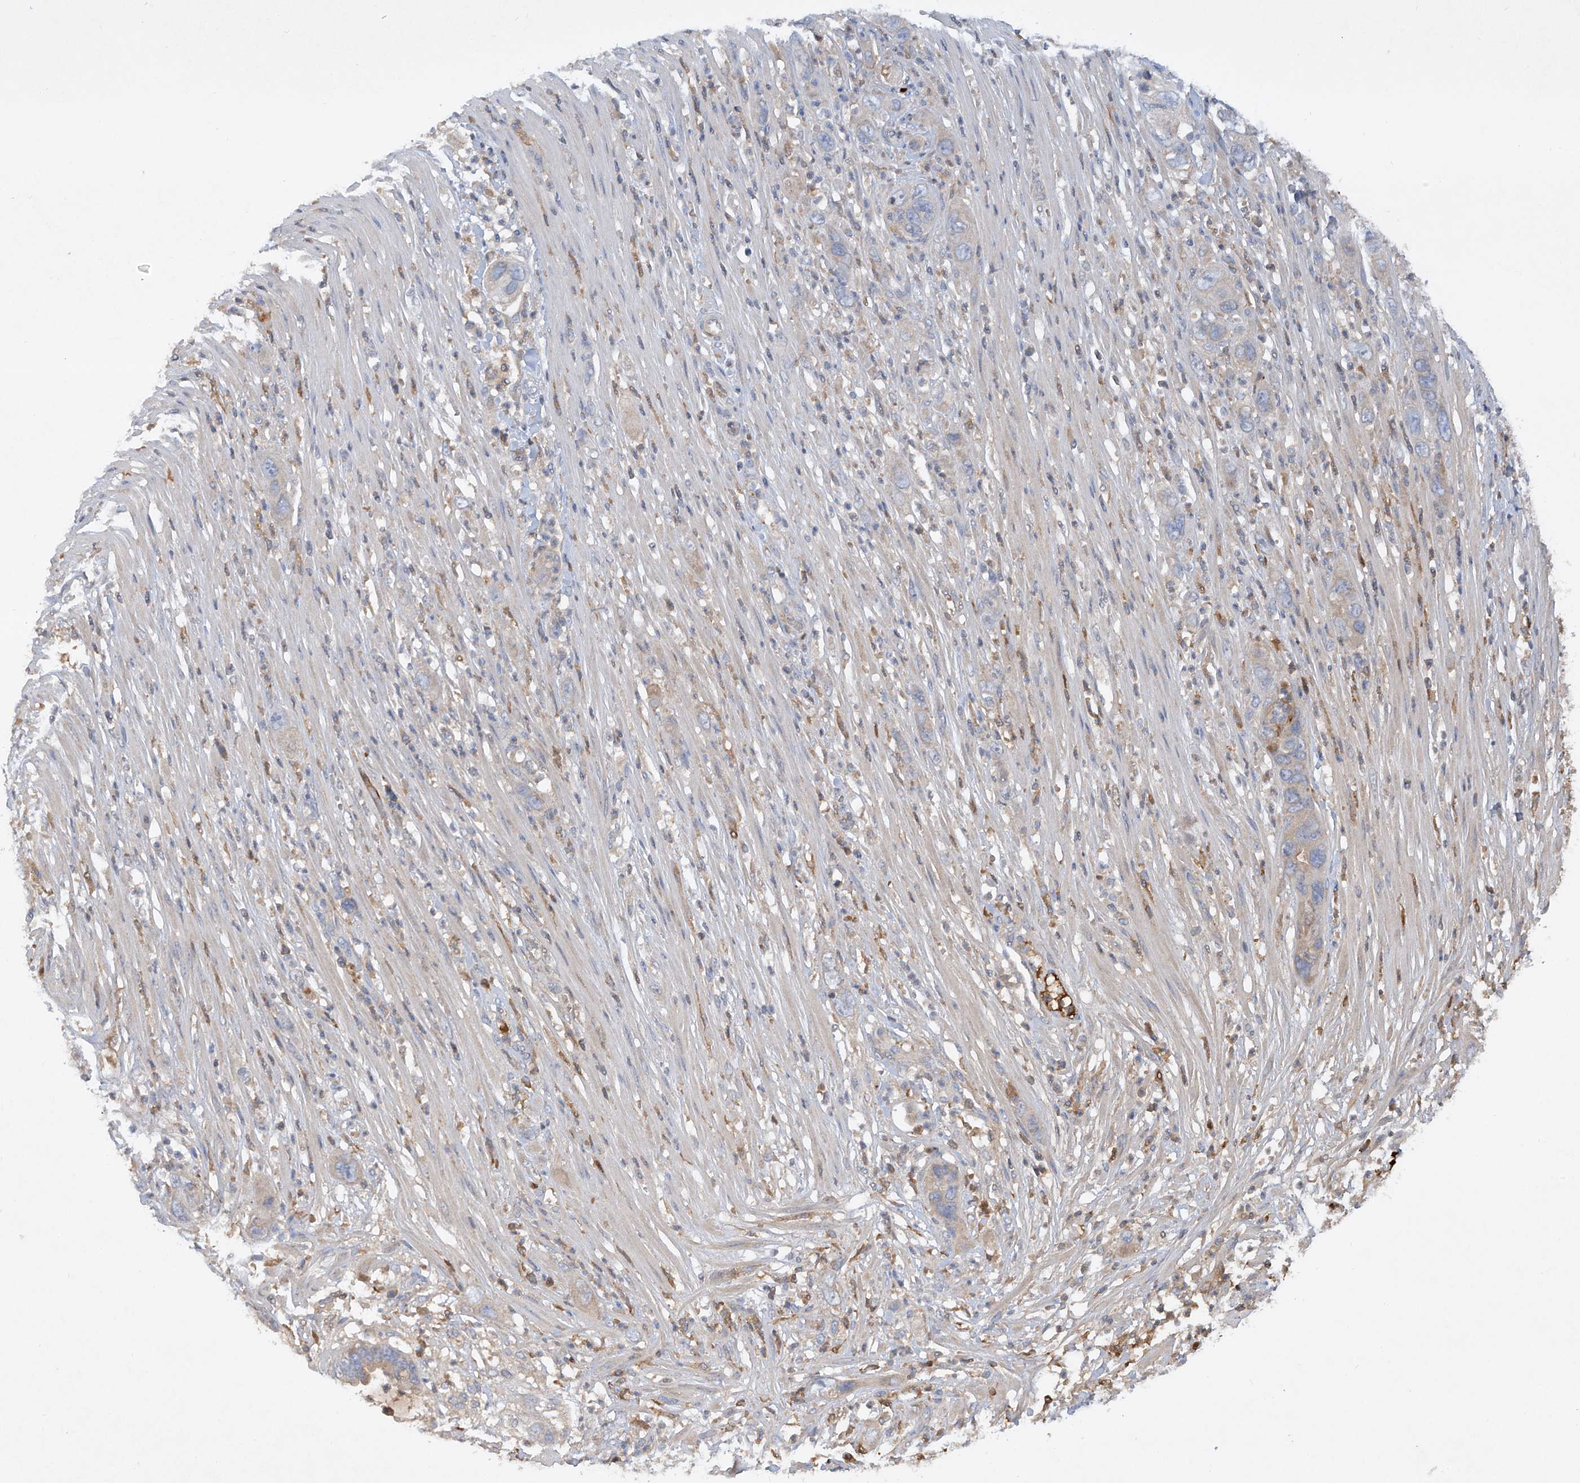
{"staining": {"intensity": "negative", "quantity": "none", "location": "none"}, "tissue": "pancreatic cancer", "cell_type": "Tumor cells", "image_type": "cancer", "snomed": [{"axis": "morphology", "description": "Adenocarcinoma, NOS"}, {"axis": "topography", "description": "Pancreas"}], "caption": "Tumor cells show no significant protein positivity in adenocarcinoma (pancreatic).", "gene": "HAS3", "patient": {"sex": "female", "age": 71}}